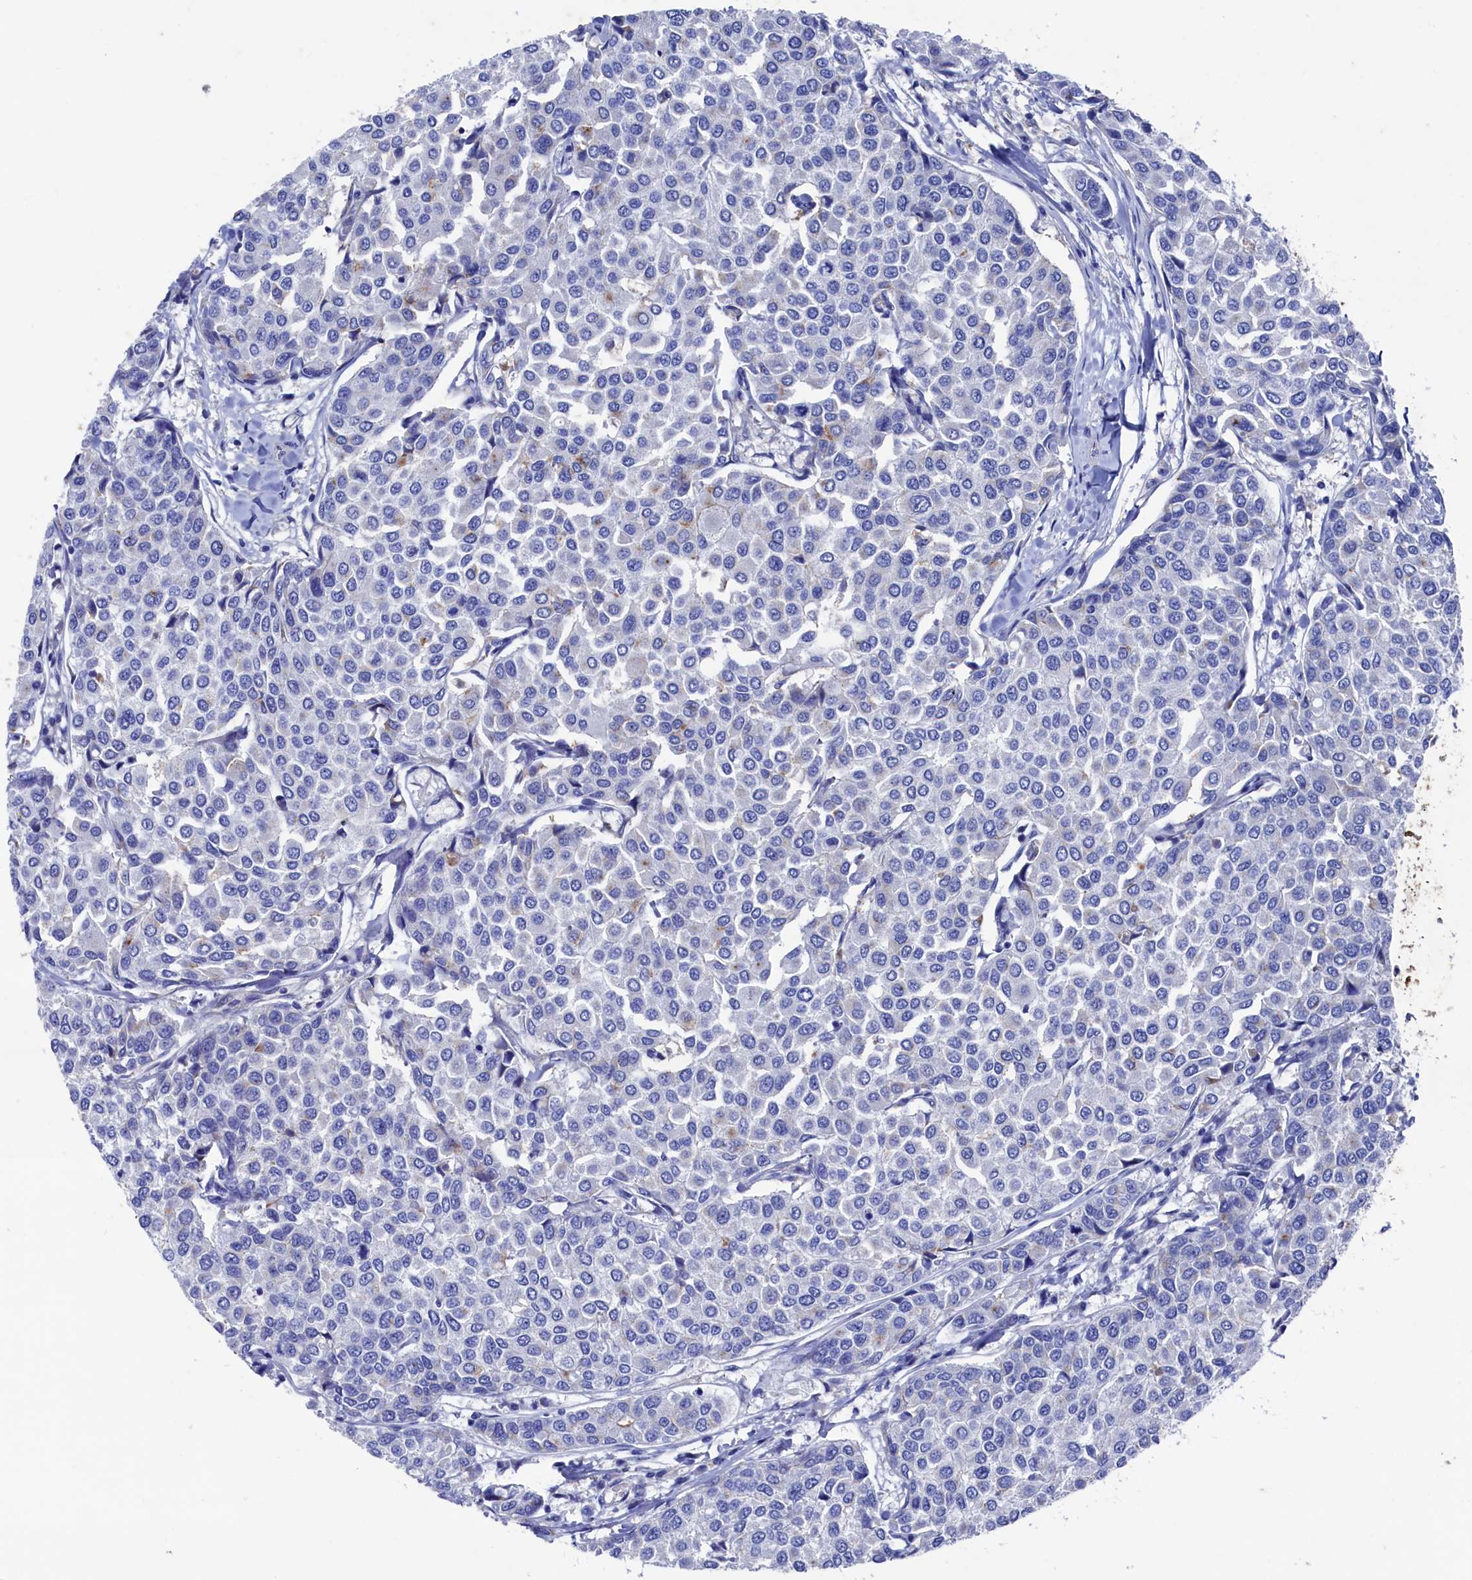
{"staining": {"intensity": "negative", "quantity": "none", "location": "none"}, "tissue": "breast cancer", "cell_type": "Tumor cells", "image_type": "cancer", "snomed": [{"axis": "morphology", "description": "Duct carcinoma"}, {"axis": "topography", "description": "Breast"}], "caption": "The histopathology image exhibits no significant staining in tumor cells of intraductal carcinoma (breast).", "gene": "RNH1", "patient": {"sex": "female", "age": 55}}